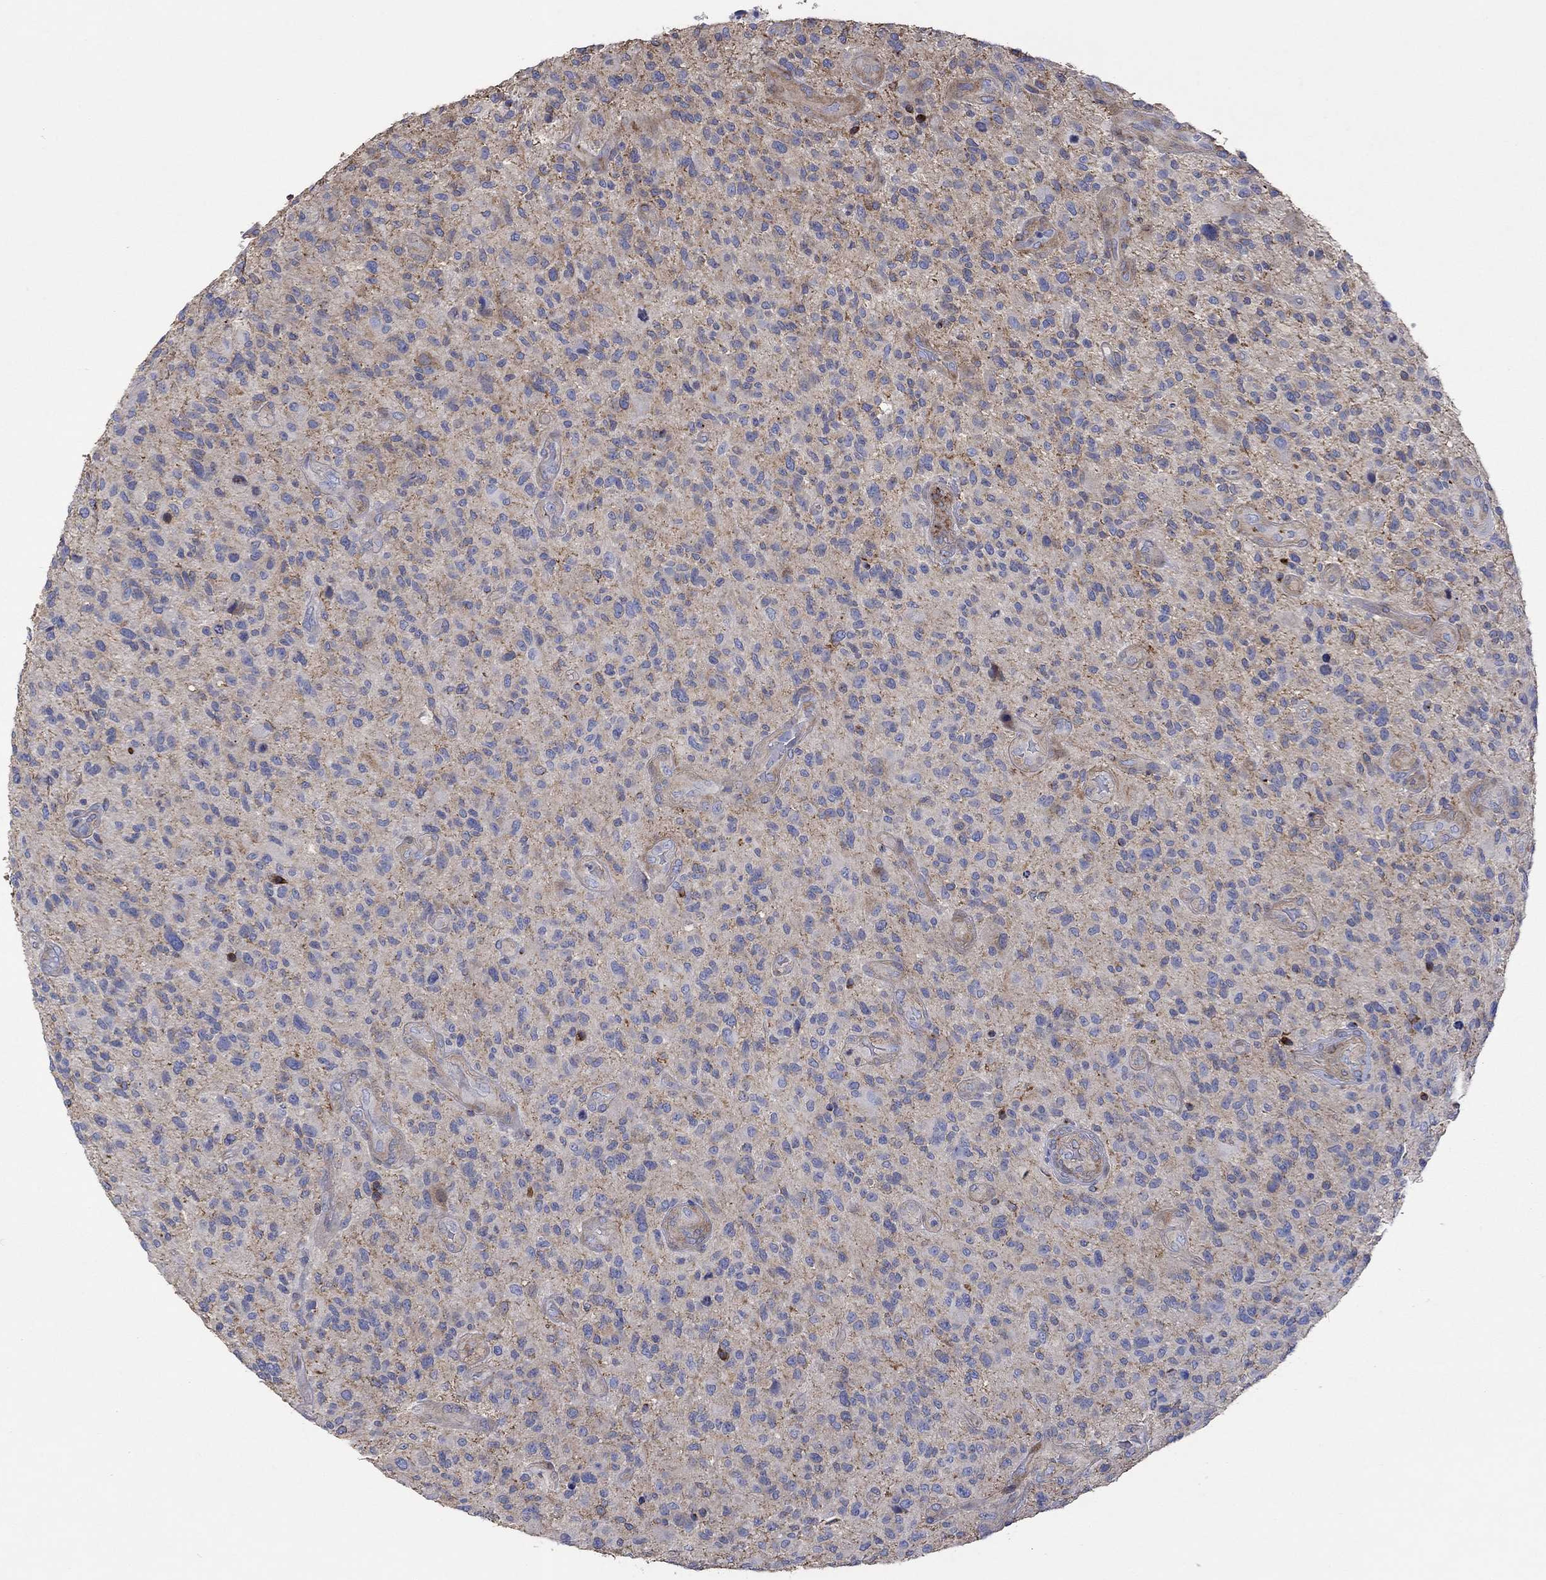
{"staining": {"intensity": "negative", "quantity": "none", "location": "none"}, "tissue": "glioma", "cell_type": "Tumor cells", "image_type": "cancer", "snomed": [{"axis": "morphology", "description": "Glioma, malignant, High grade"}, {"axis": "topography", "description": "Brain"}], "caption": "DAB (3,3'-diaminobenzidine) immunohistochemical staining of malignant high-grade glioma exhibits no significant staining in tumor cells.", "gene": "TPRN", "patient": {"sex": "male", "age": 47}}